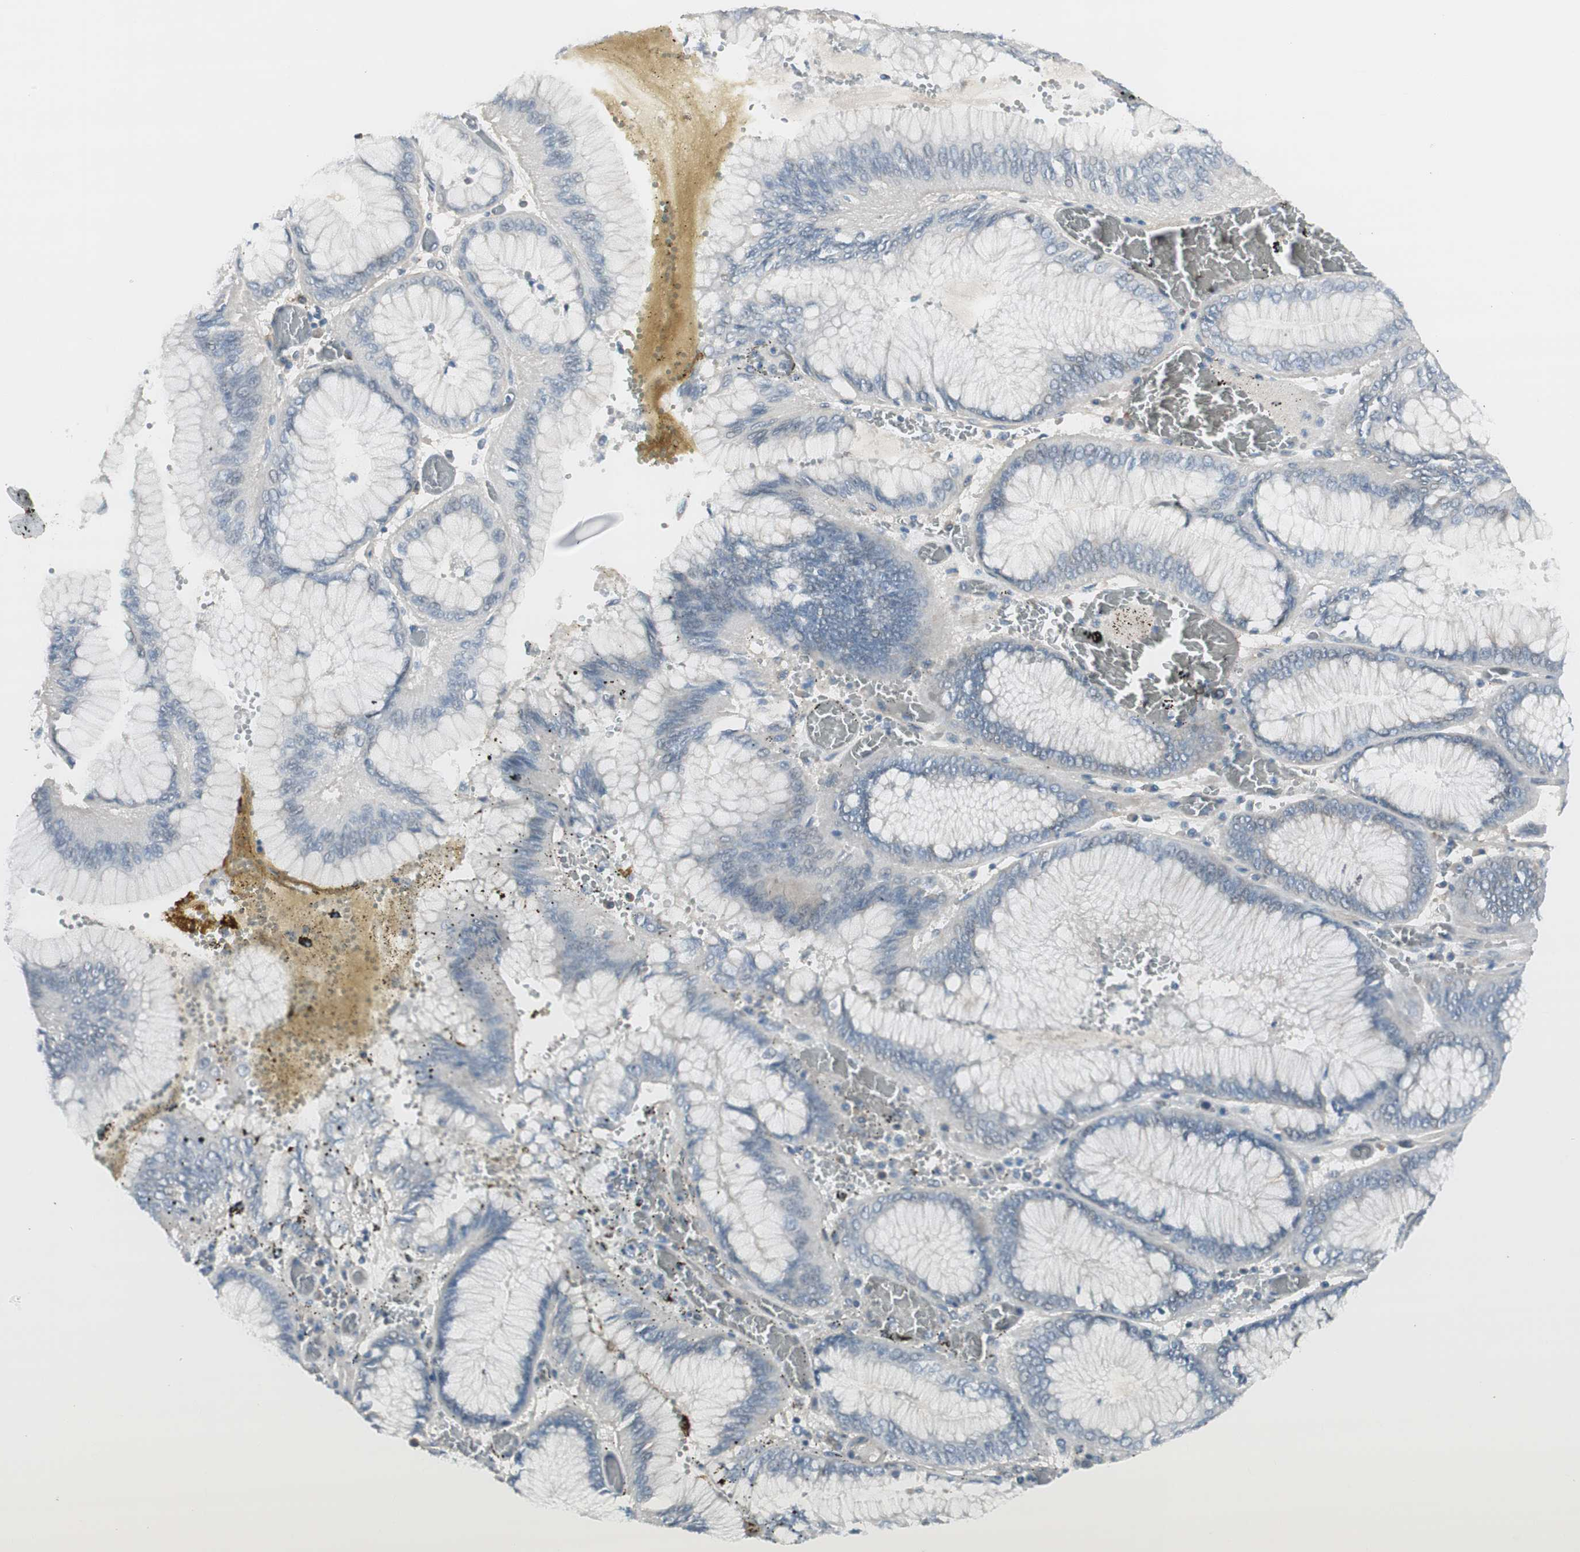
{"staining": {"intensity": "negative", "quantity": "none", "location": "none"}, "tissue": "stomach cancer", "cell_type": "Tumor cells", "image_type": "cancer", "snomed": [{"axis": "morphology", "description": "Normal tissue, NOS"}, {"axis": "morphology", "description": "Adenocarcinoma, NOS"}, {"axis": "topography", "description": "Stomach, upper"}, {"axis": "topography", "description": "Stomach"}], "caption": "Immunohistochemistry image of neoplastic tissue: adenocarcinoma (stomach) stained with DAB shows no significant protein positivity in tumor cells.", "gene": "EVA1A", "patient": {"sex": "male", "age": 76}}